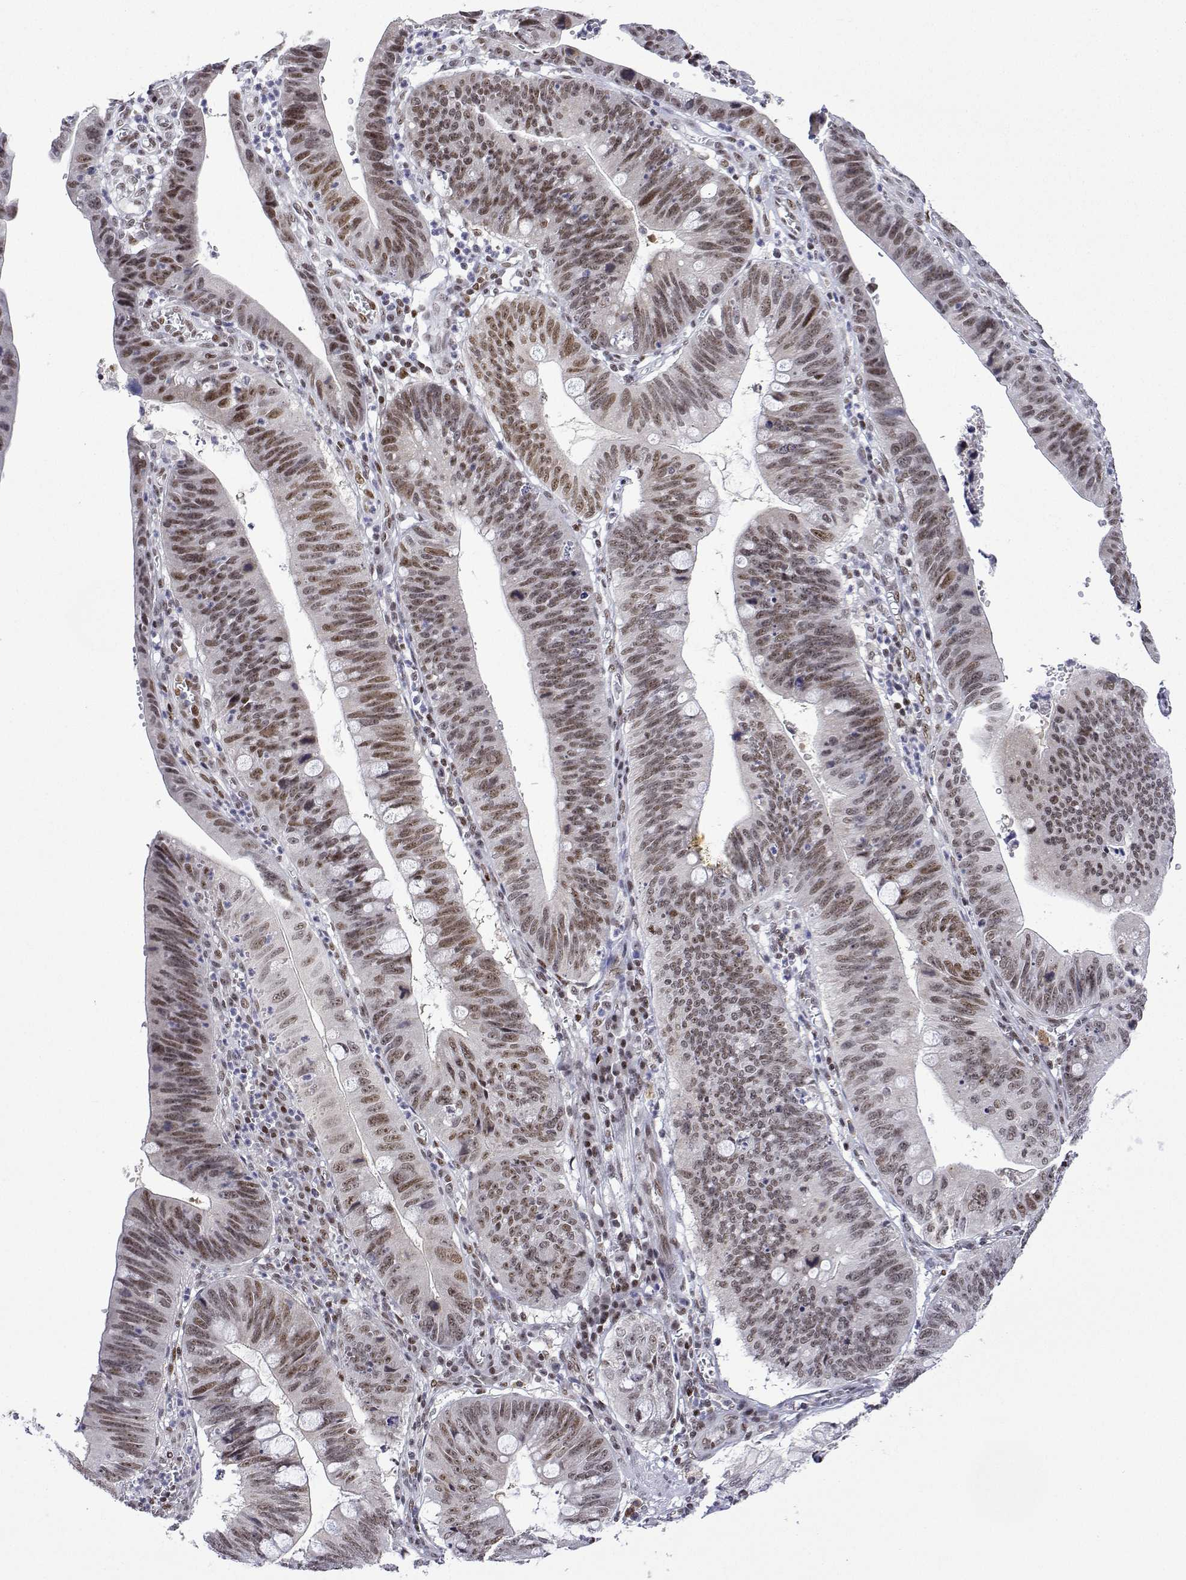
{"staining": {"intensity": "moderate", "quantity": "25%-75%", "location": "nuclear"}, "tissue": "stomach cancer", "cell_type": "Tumor cells", "image_type": "cancer", "snomed": [{"axis": "morphology", "description": "Adenocarcinoma, NOS"}, {"axis": "topography", "description": "Stomach"}], "caption": "IHC histopathology image of neoplastic tissue: human stomach cancer (adenocarcinoma) stained using immunohistochemistry exhibits medium levels of moderate protein expression localized specifically in the nuclear of tumor cells, appearing as a nuclear brown color.", "gene": "XPC", "patient": {"sex": "male", "age": 59}}